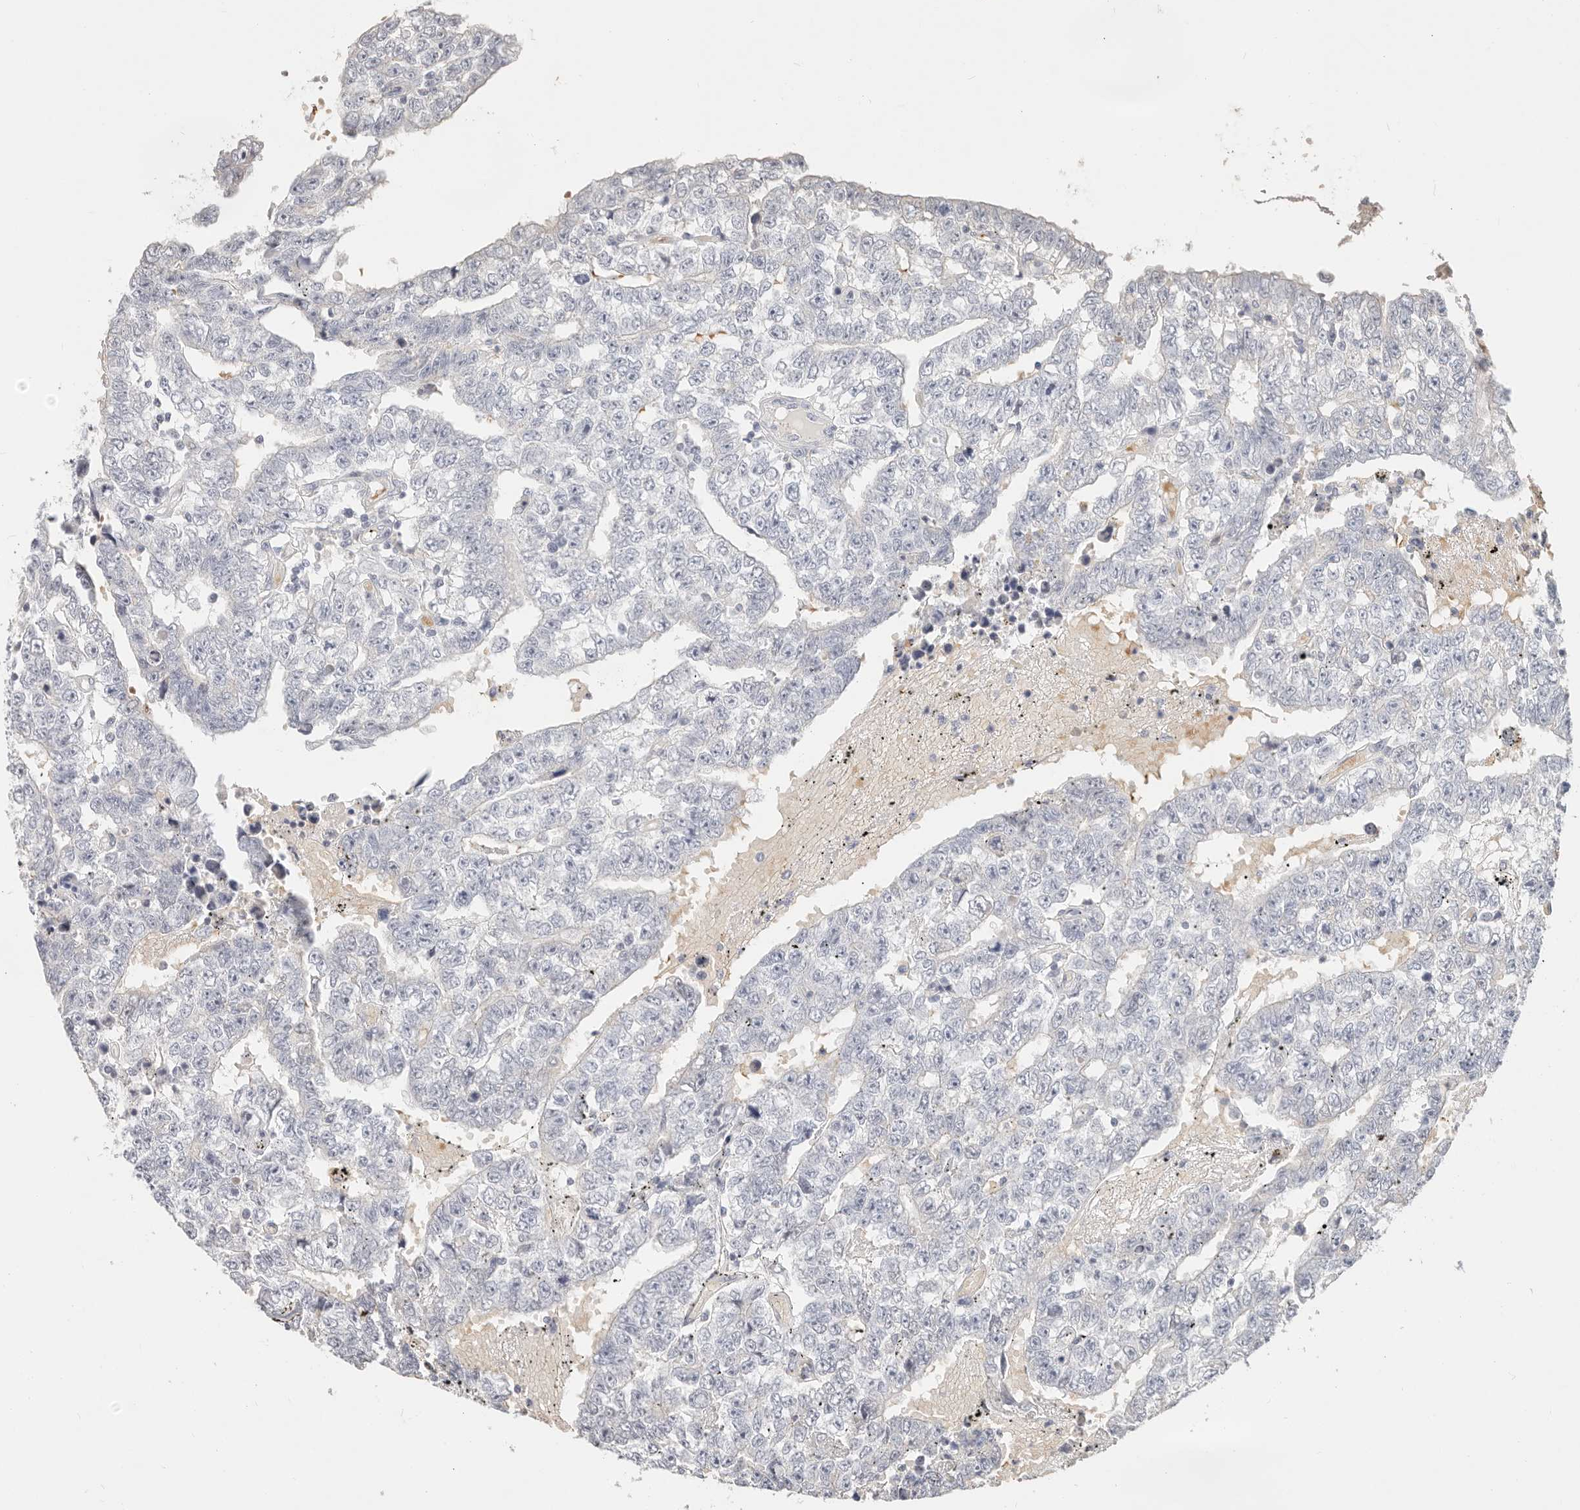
{"staining": {"intensity": "negative", "quantity": "none", "location": "none"}, "tissue": "testis cancer", "cell_type": "Tumor cells", "image_type": "cancer", "snomed": [{"axis": "morphology", "description": "Carcinoma, Embryonal, NOS"}, {"axis": "topography", "description": "Testis"}], "caption": "DAB (3,3'-diaminobenzidine) immunohistochemical staining of human embryonal carcinoma (testis) demonstrates no significant expression in tumor cells. (DAB immunohistochemistry (IHC) with hematoxylin counter stain).", "gene": "TMEM63B", "patient": {"sex": "male", "age": 25}}